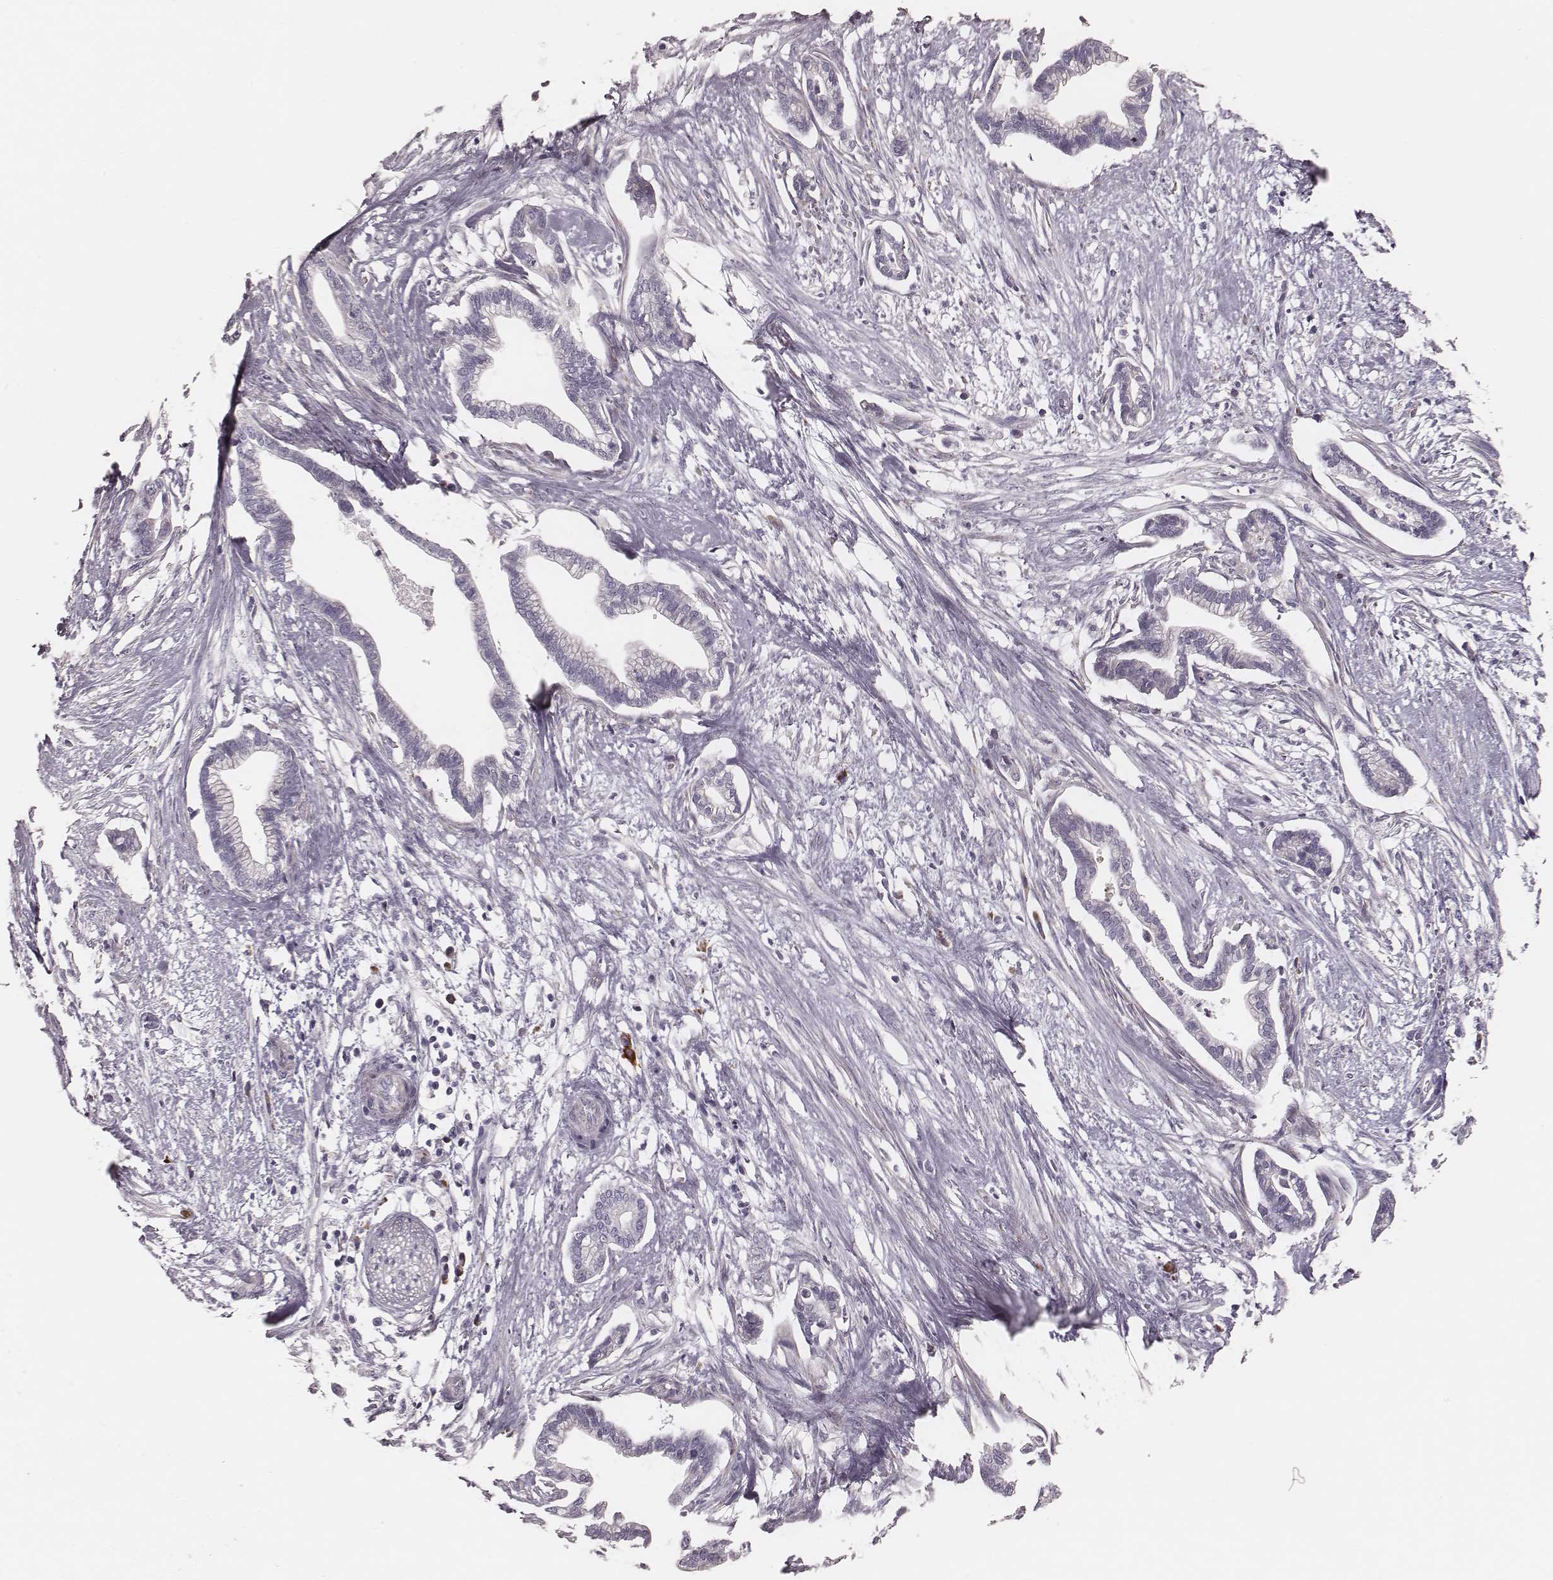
{"staining": {"intensity": "negative", "quantity": "none", "location": "none"}, "tissue": "cervical cancer", "cell_type": "Tumor cells", "image_type": "cancer", "snomed": [{"axis": "morphology", "description": "Adenocarcinoma, NOS"}, {"axis": "topography", "description": "Cervix"}], "caption": "Immunohistochemistry of cervical cancer (adenocarcinoma) displays no staining in tumor cells.", "gene": "KIF5C", "patient": {"sex": "female", "age": 62}}